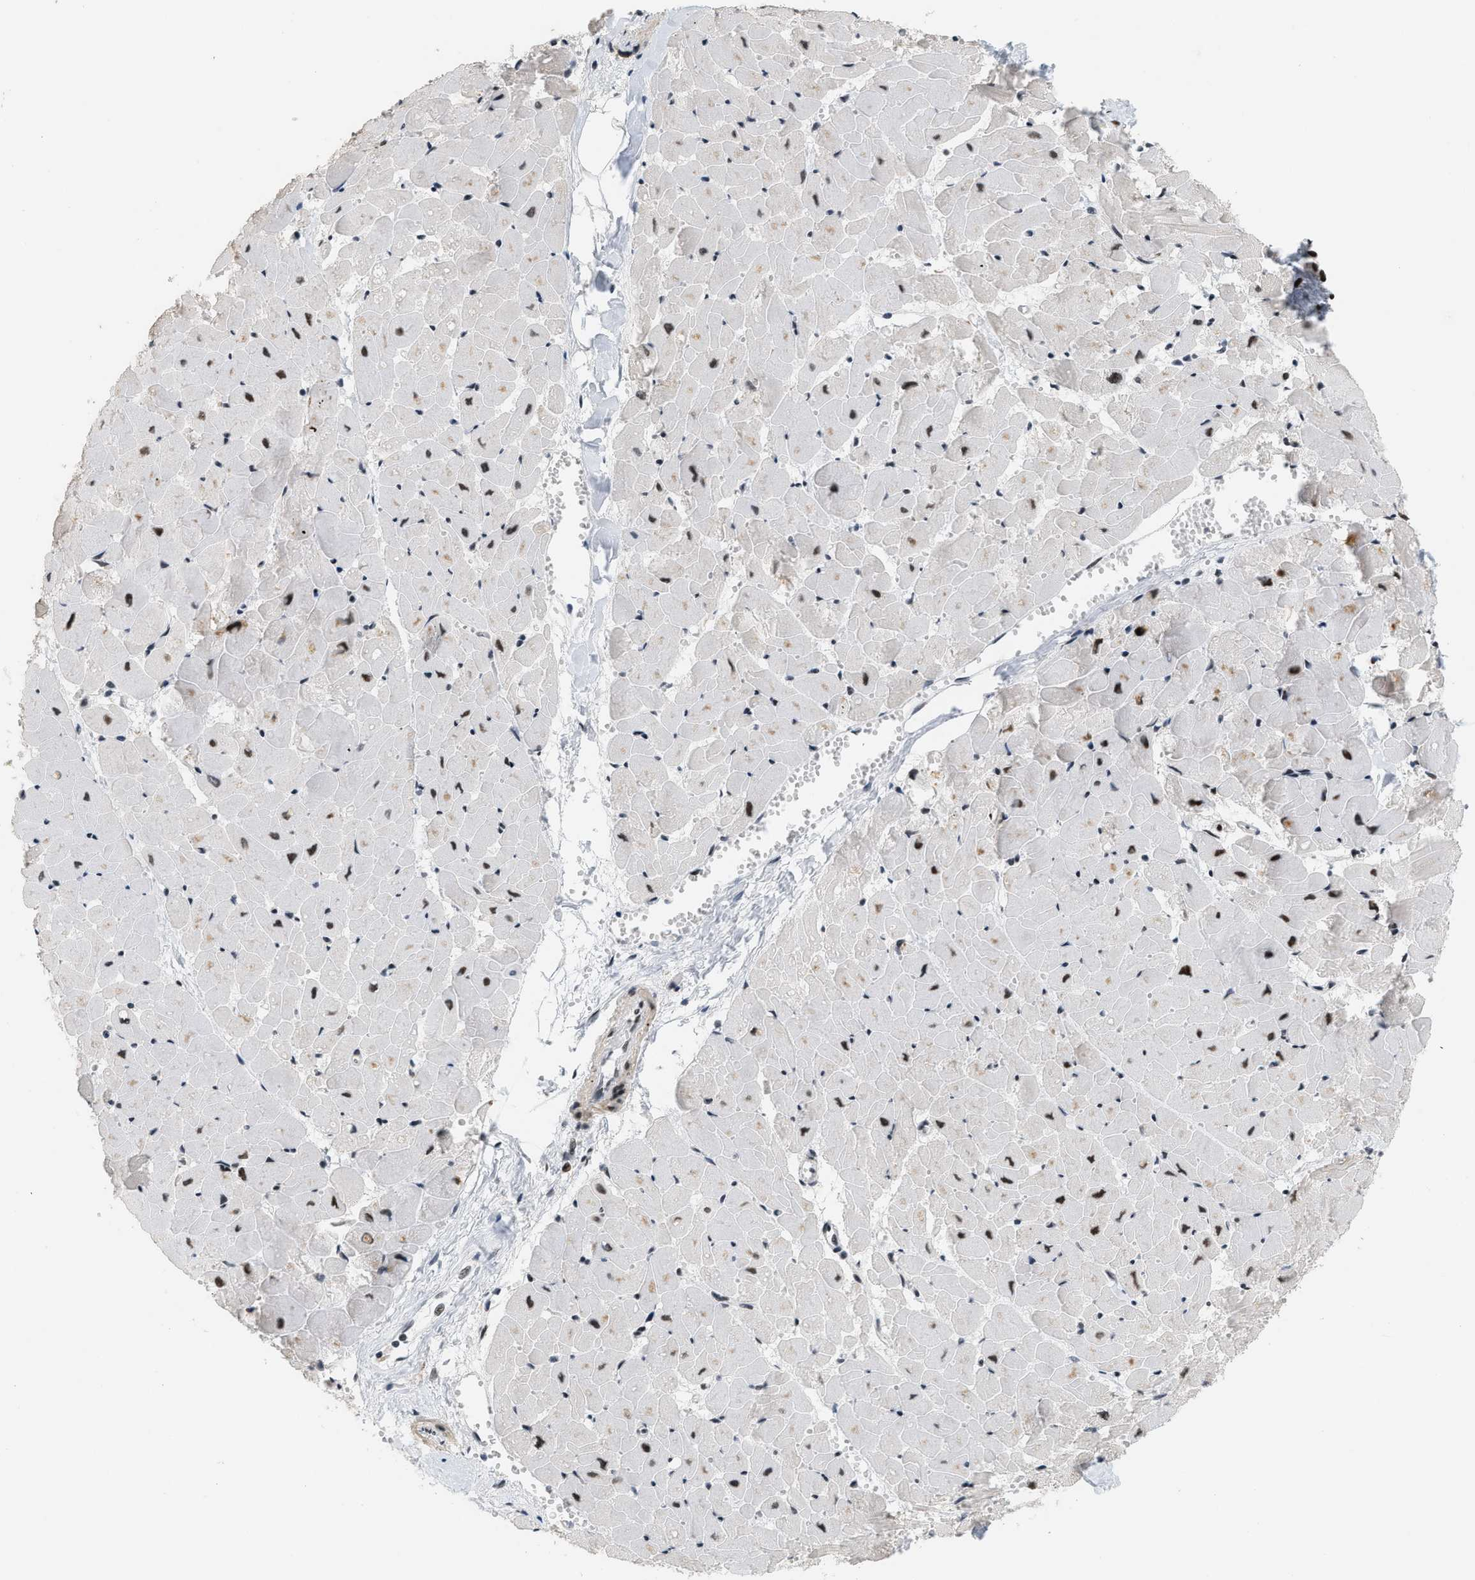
{"staining": {"intensity": "strong", "quantity": "25%-75%", "location": "nuclear"}, "tissue": "heart muscle", "cell_type": "Cardiomyocytes", "image_type": "normal", "snomed": [{"axis": "morphology", "description": "Normal tissue, NOS"}, {"axis": "topography", "description": "Heart"}], "caption": "The photomicrograph reveals a brown stain indicating the presence of a protein in the nuclear of cardiomyocytes in heart muscle. (IHC, brightfield microscopy, high magnification).", "gene": "SMARCB1", "patient": {"sex": "female", "age": 19}}